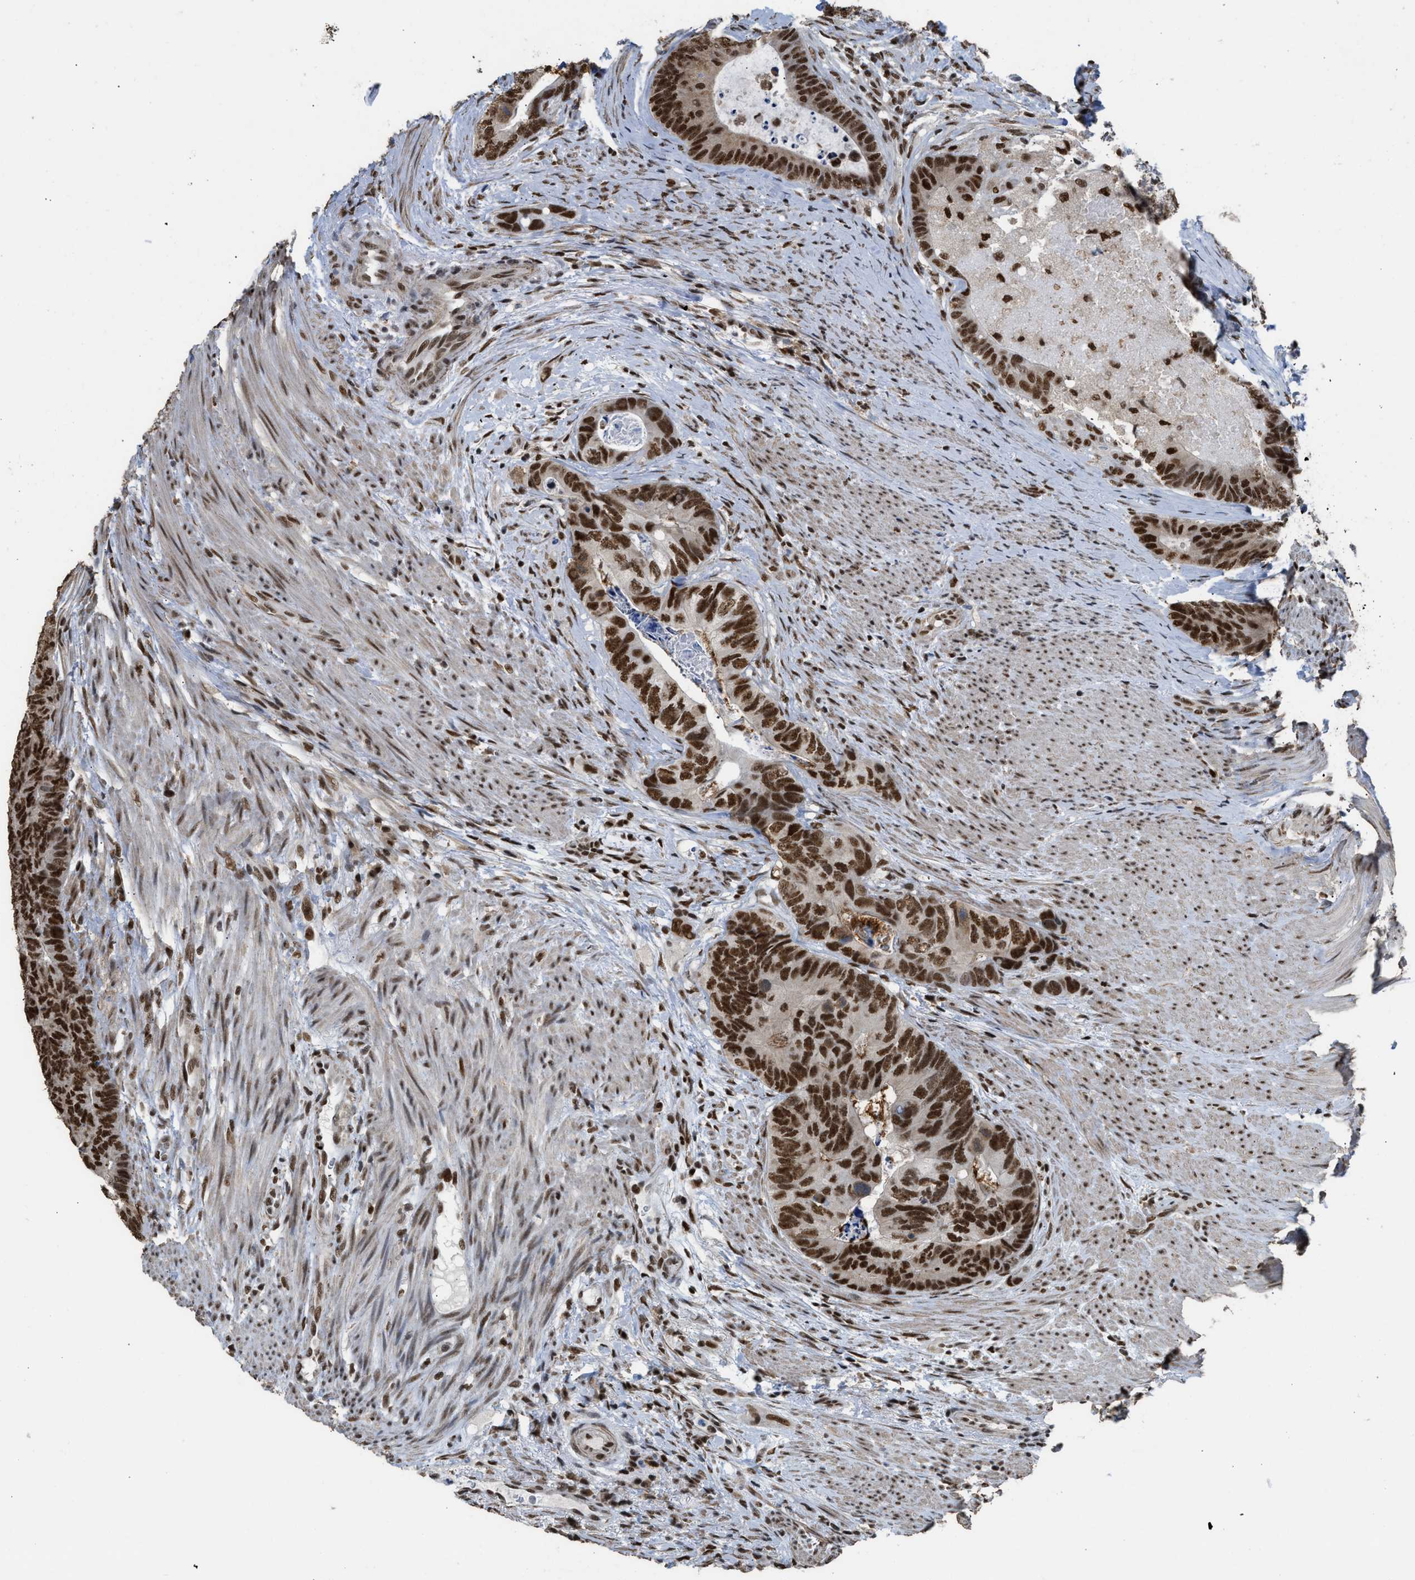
{"staining": {"intensity": "strong", "quantity": ">75%", "location": "nuclear"}, "tissue": "colorectal cancer", "cell_type": "Tumor cells", "image_type": "cancer", "snomed": [{"axis": "morphology", "description": "Adenocarcinoma, NOS"}, {"axis": "topography", "description": "Colon"}], "caption": "The histopathology image demonstrates immunohistochemical staining of colorectal cancer. There is strong nuclear positivity is present in about >75% of tumor cells.", "gene": "SCAF4", "patient": {"sex": "female", "age": 67}}